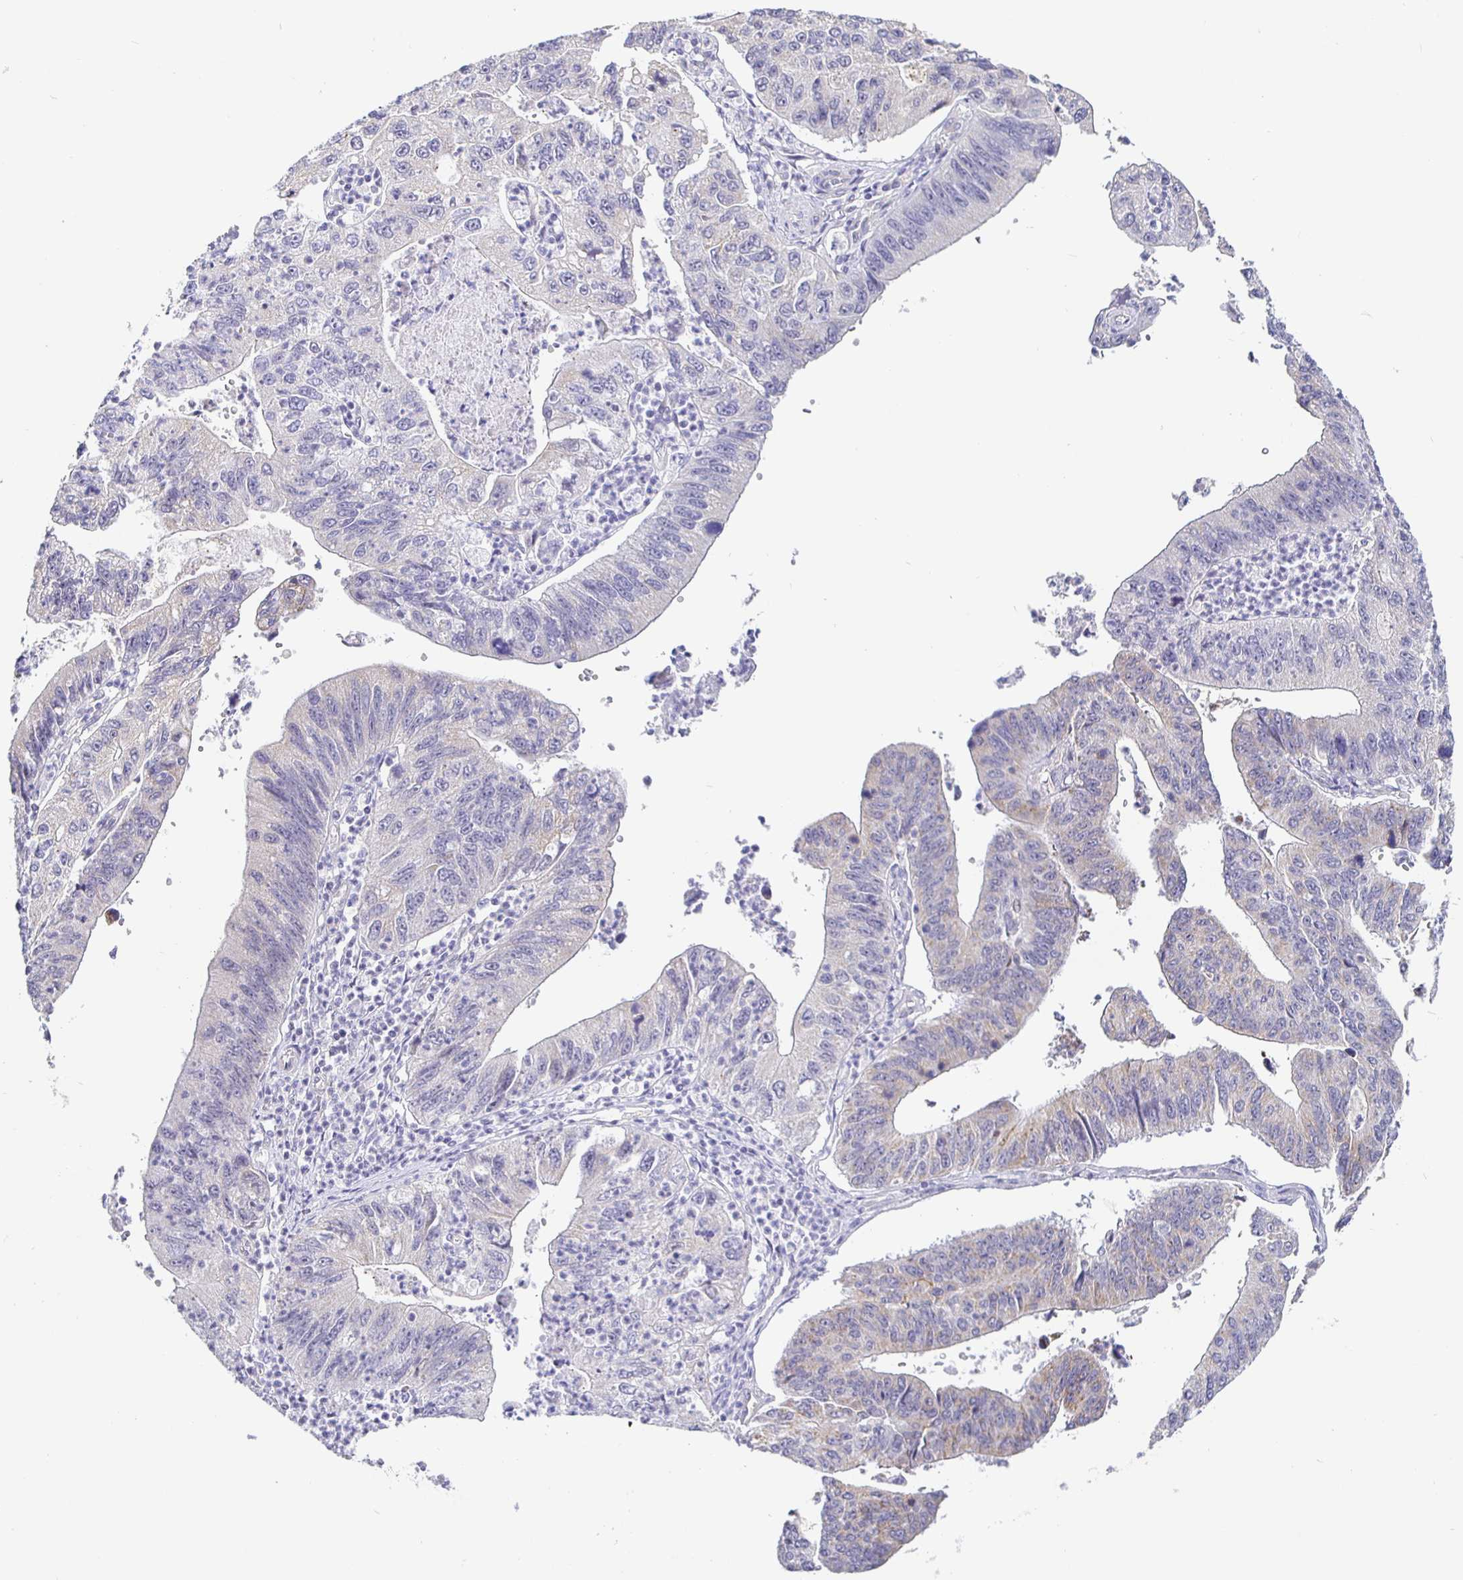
{"staining": {"intensity": "moderate", "quantity": "25%-75%", "location": "cytoplasmic/membranous"}, "tissue": "stomach cancer", "cell_type": "Tumor cells", "image_type": "cancer", "snomed": [{"axis": "morphology", "description": "Adenocarcinoma, NOS"}, {"axis": "topography", "description": "Stomach"}], "caption": "Protein expression analysis of human stomach cancer (adenocarcinoma) reveals moderate cytoplasmic/membranous positivity in approximately 25%-75% of tumor cells.", "gene": "CIT", "patient": {"sex": "male", "age": 59}}